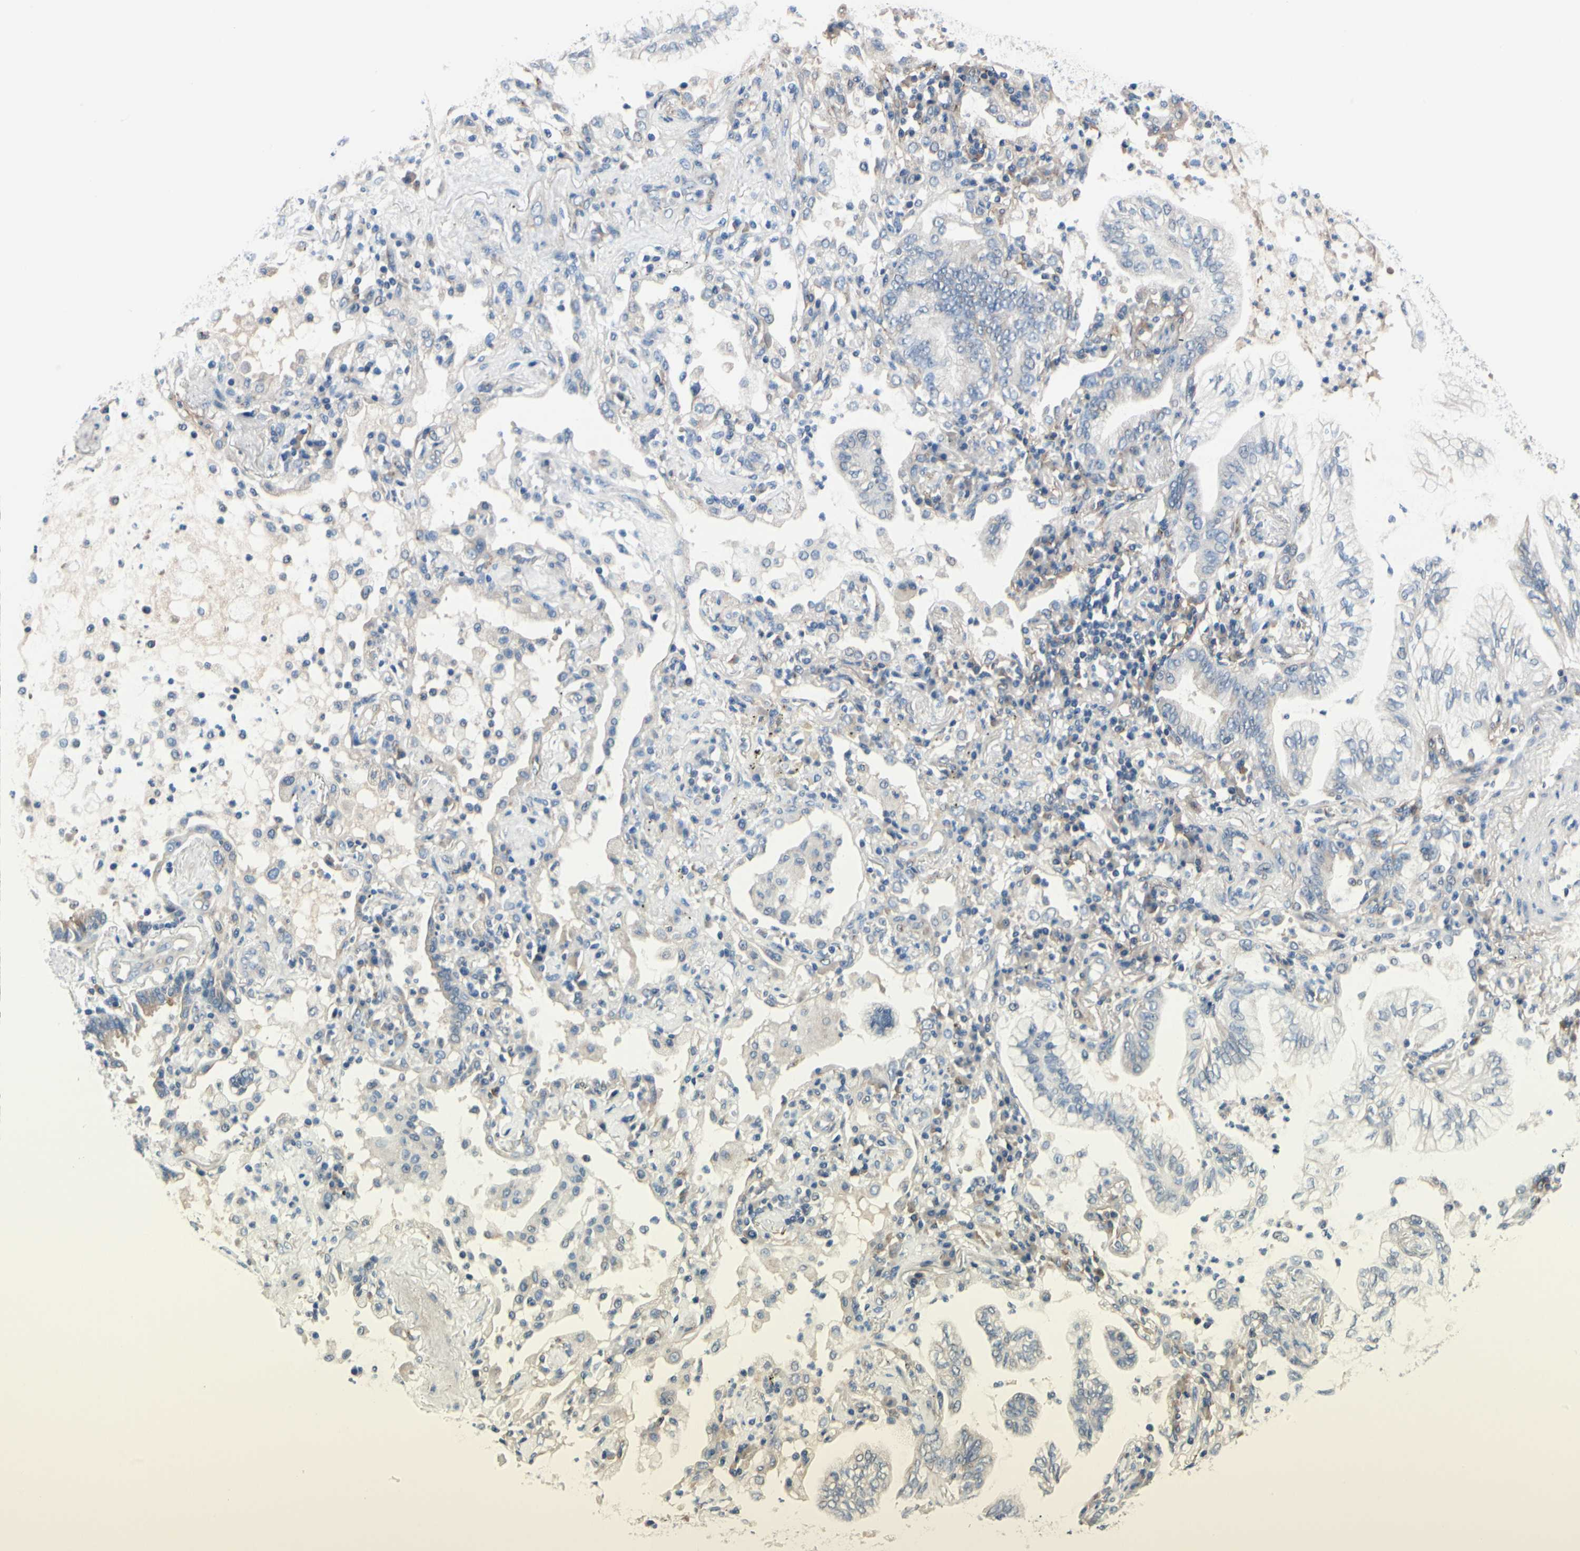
{"staining": {"intensity": "negative", "quantity": "none", "location": "none"}, "tissue": "lung cancer", "cell_type": "Tumor cells", "image_type": "cancer", "snomed": [{"axis": "morphology", "description": "Normal tissue, NOS"}, {"axis": "morphology", "description": "Adenocarcinoma, NOS"}, {"axis": "topography", "description": "Bronchus"}, {"axis": "topography", "description": "Lung"}], "caption": "High magnification brightfield microscopy of lung cancer stained with DAB (3,3'-diaminobenzidine) (brown) and counterstained with hematoxylin (blue): tumor cells show no significant expression. (DAB (3,3'-diaminobenzidine) IHC, high magnification).", "gene": "PRKAR2B", "patient": {"sex": "female", "age": 70}}